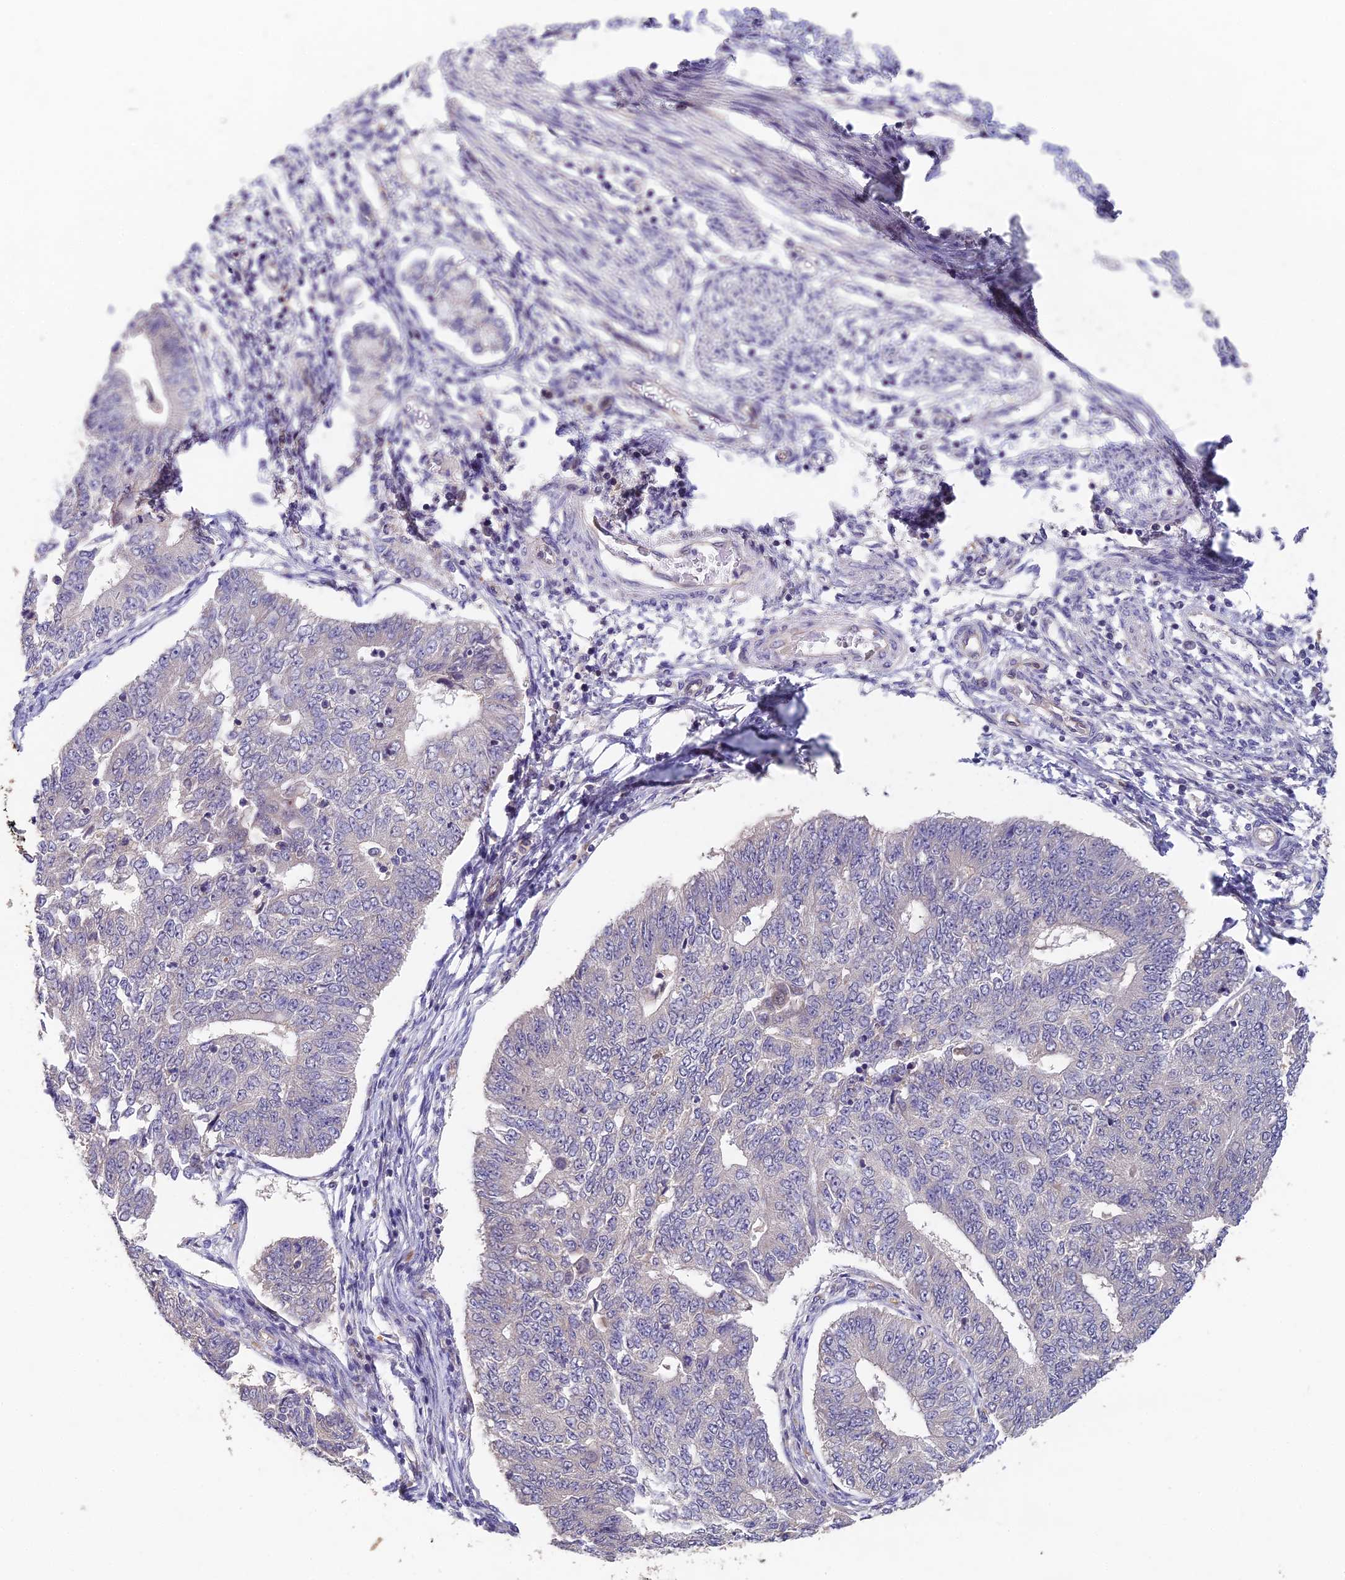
{"staining": {"intensity": "negative", "quantity": "none", "location": "none"}, "tissue": "endometrial cancer", "cell_type": "Tumor cells", "image_type": "cancer", "snomed": [{"axis": "morphology", "description": "Adenocarcinoma, NOS"}, {"axis": "topography", "description": "Endometrium"}], "caption": "DAB immunohistochemical staining of human endometrial cancer (adenocarcinoma) reveals no significant staining in tumor cells.", "gene": "ADAMTS13", "patient": {"sex": "female", "age": 32}}